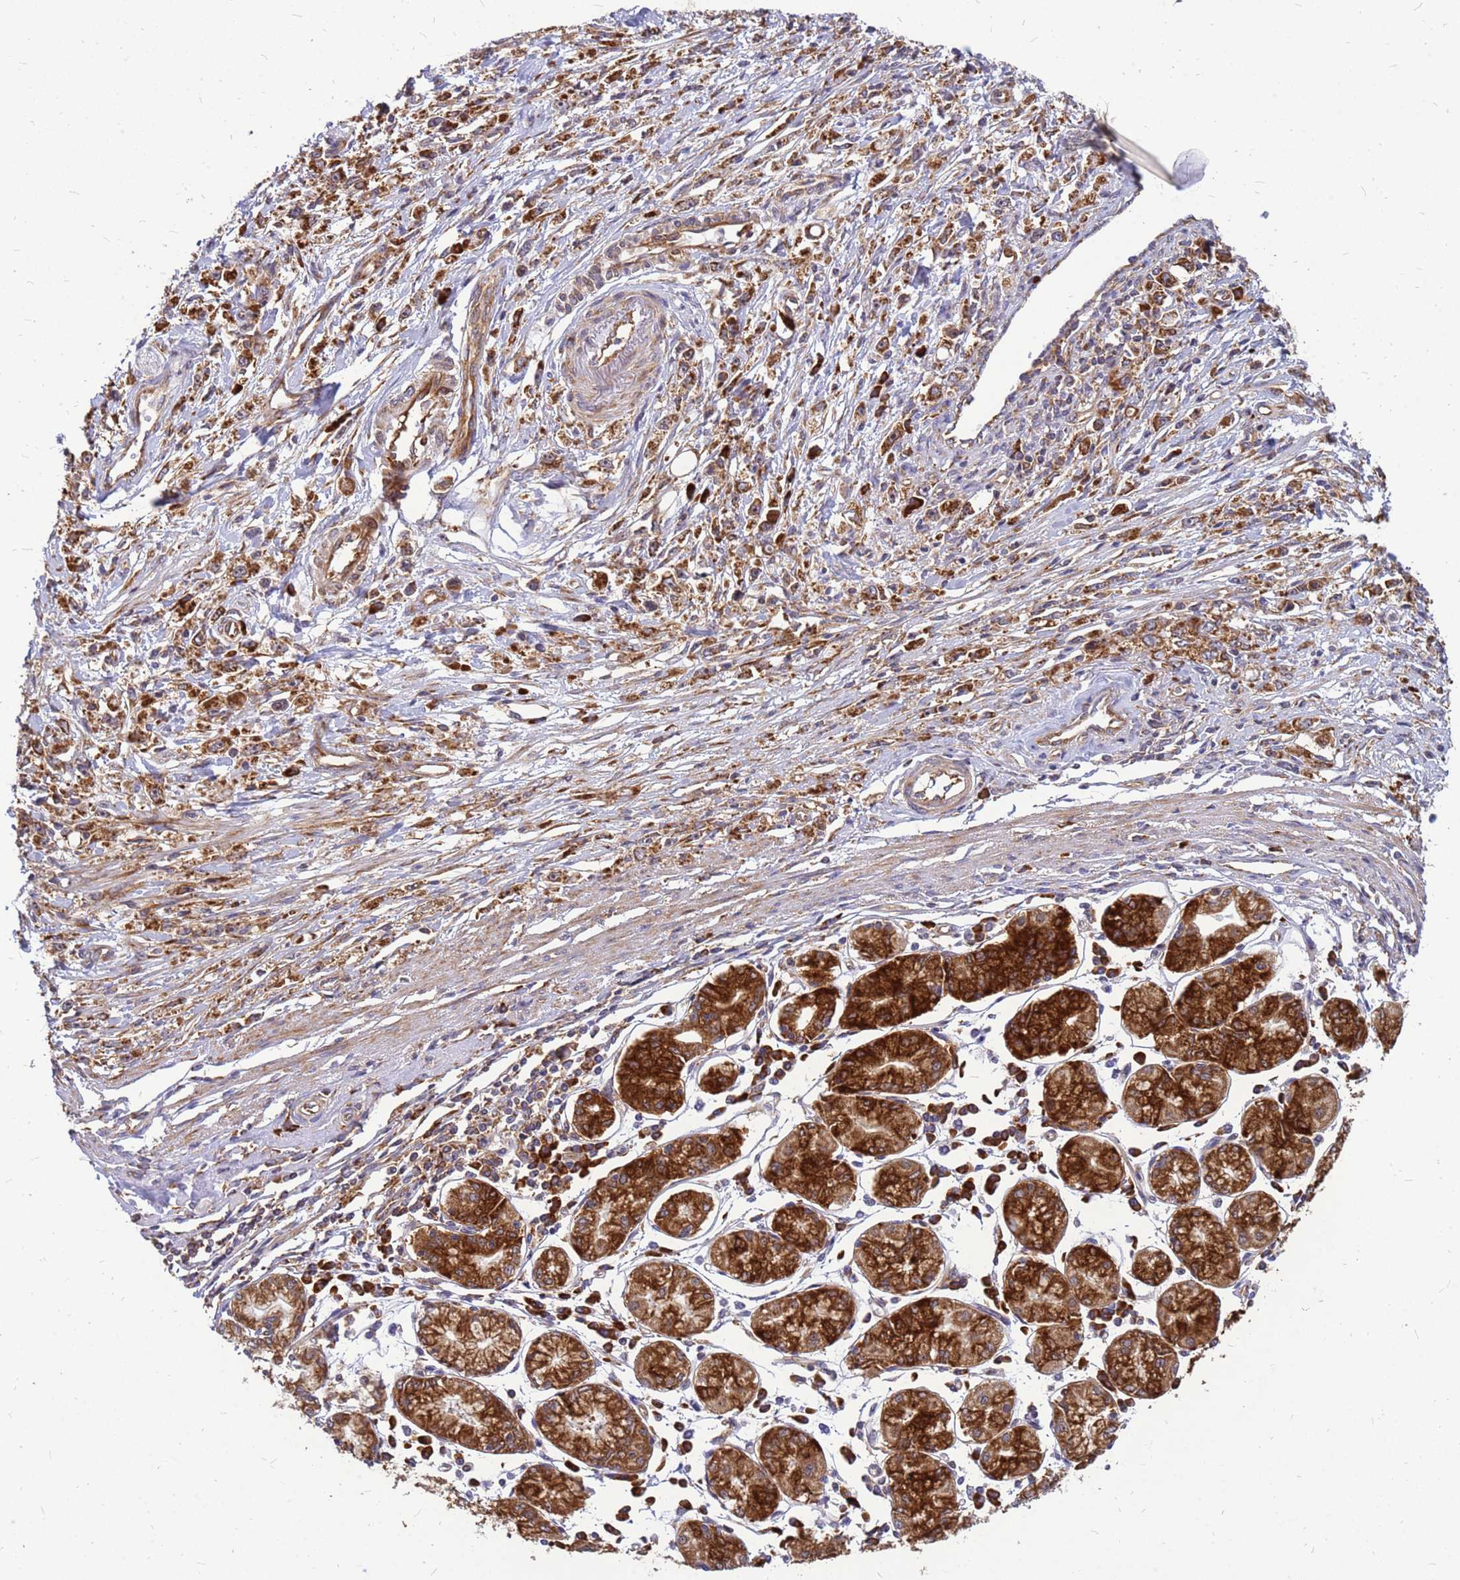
{"staining": {"intensity": "strong", "quantity": ">75%", "location": "cytoplasmic/membranous"}, "tissue": "stomach cancer", "cell_type": "Tumor cells", "image_type": "cancer", "snomed": [{"axis": "morphology", "description": "Adenocarcinoma, NOS"}, {"axis": "topography", "description": "Stomach"}], "caption": "Brown immunohistochemical staining in adenocarcinoma (stomach) shows strong cytoplasmic/membranous expression in about >75% of tumor cells. Immunohistochemistry stains the protein in brown and the nuclei are stained blue.", "gene": "RPL8", "patient": {"sex": "female", "age": 59}}